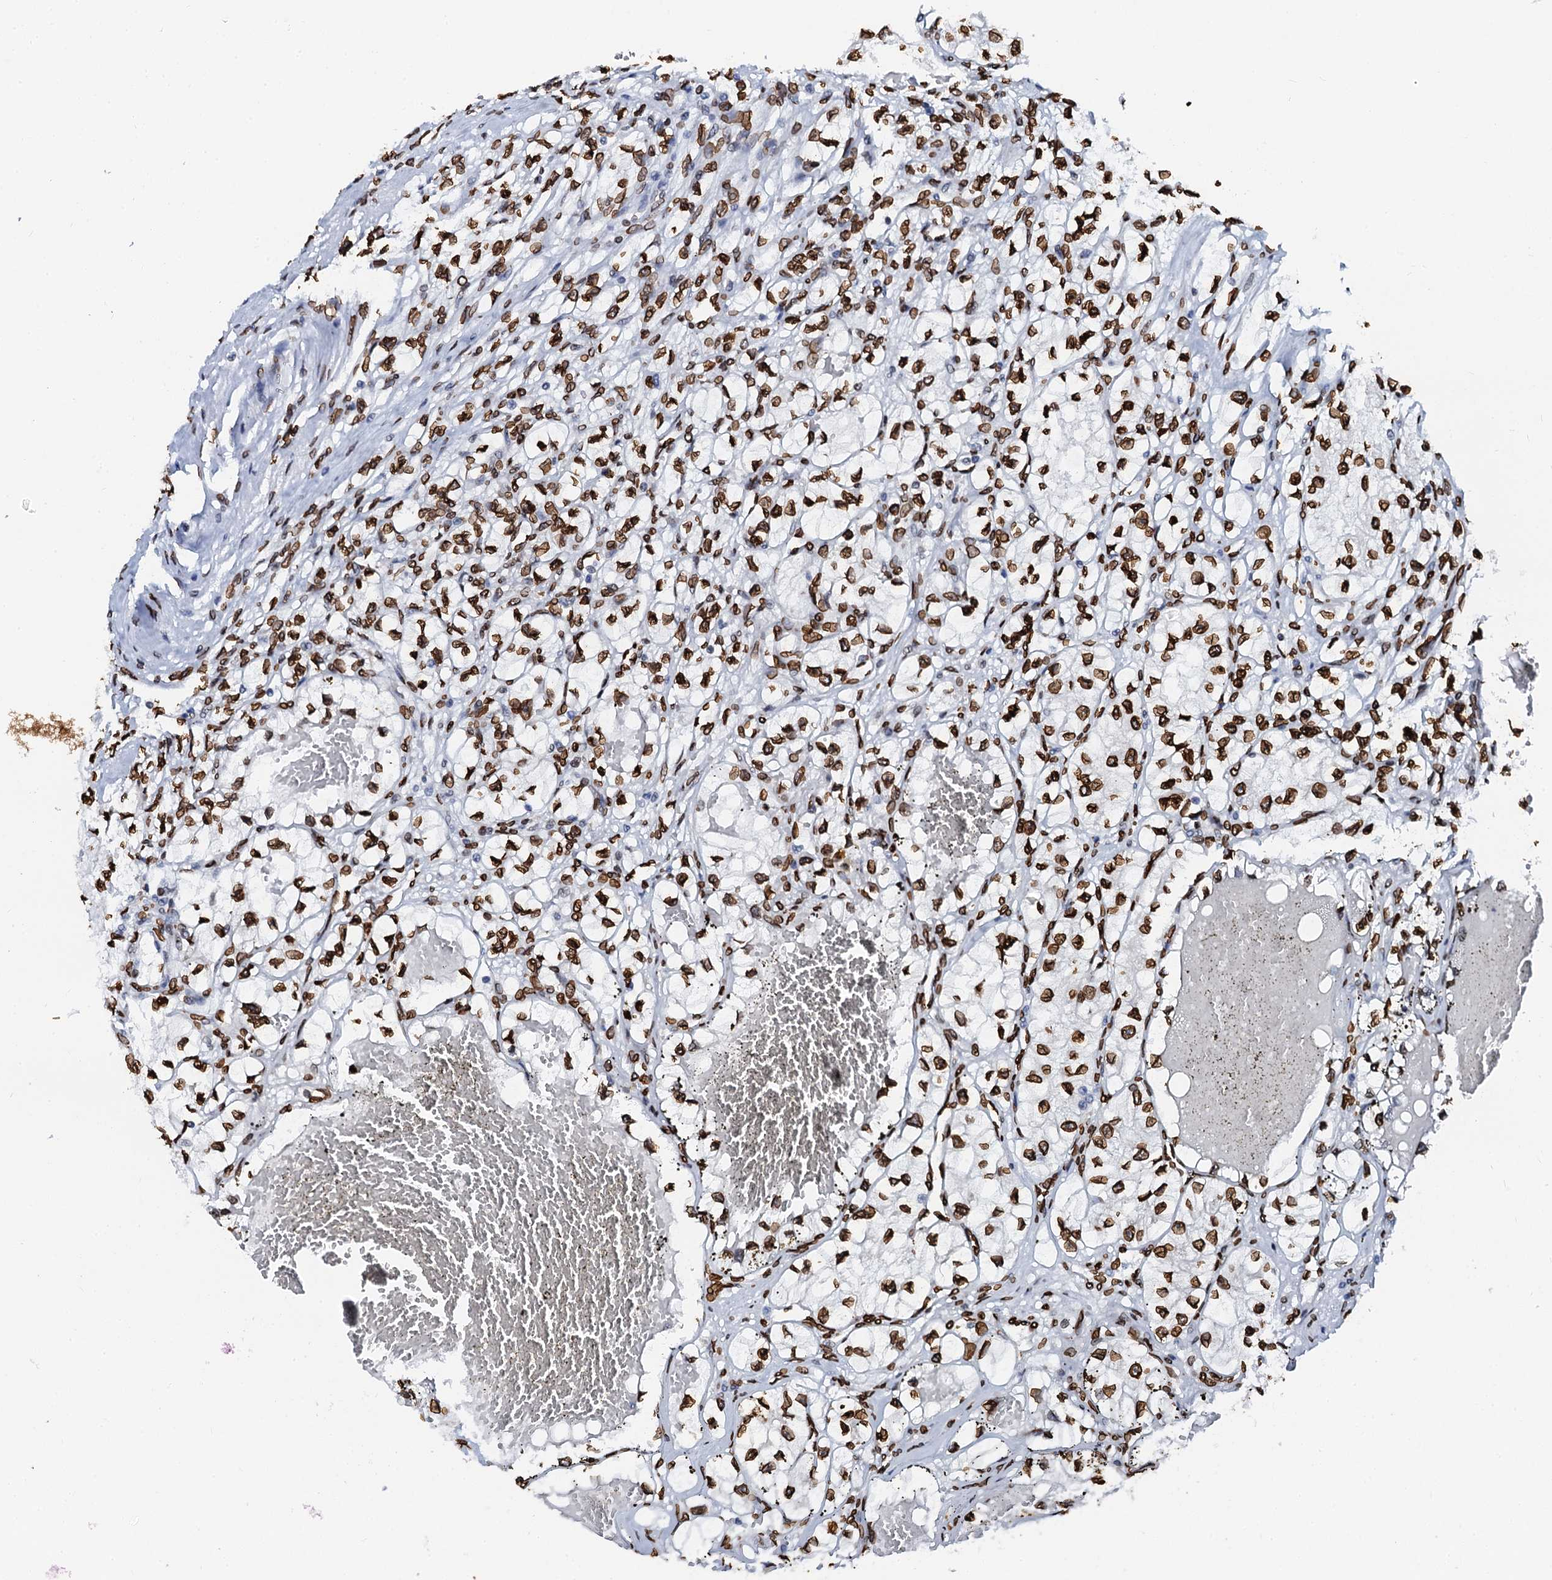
{"staining": {"intensity": "strong", "quantity": ">75%", "location": "nuclear"}, "tissue": "renal cancer", "cell_type": "Tumor cells", "image_type": "cancer", "snomed": [{"axis": "morphology", "description": "Adenocarcinoma, NOS"}, {"axis": "topography", "description": "Kidney"}], "caption": "This photomicrograph reveals adenocarcinoma (renal) stained with IHC to label a protein in brown. The nuclear of tumor cells show strong positivity for the protein. Nuclei are counter-stained blue.", "gene": "KATNAL2", "patient": {"sex": "female", "age": 57}}